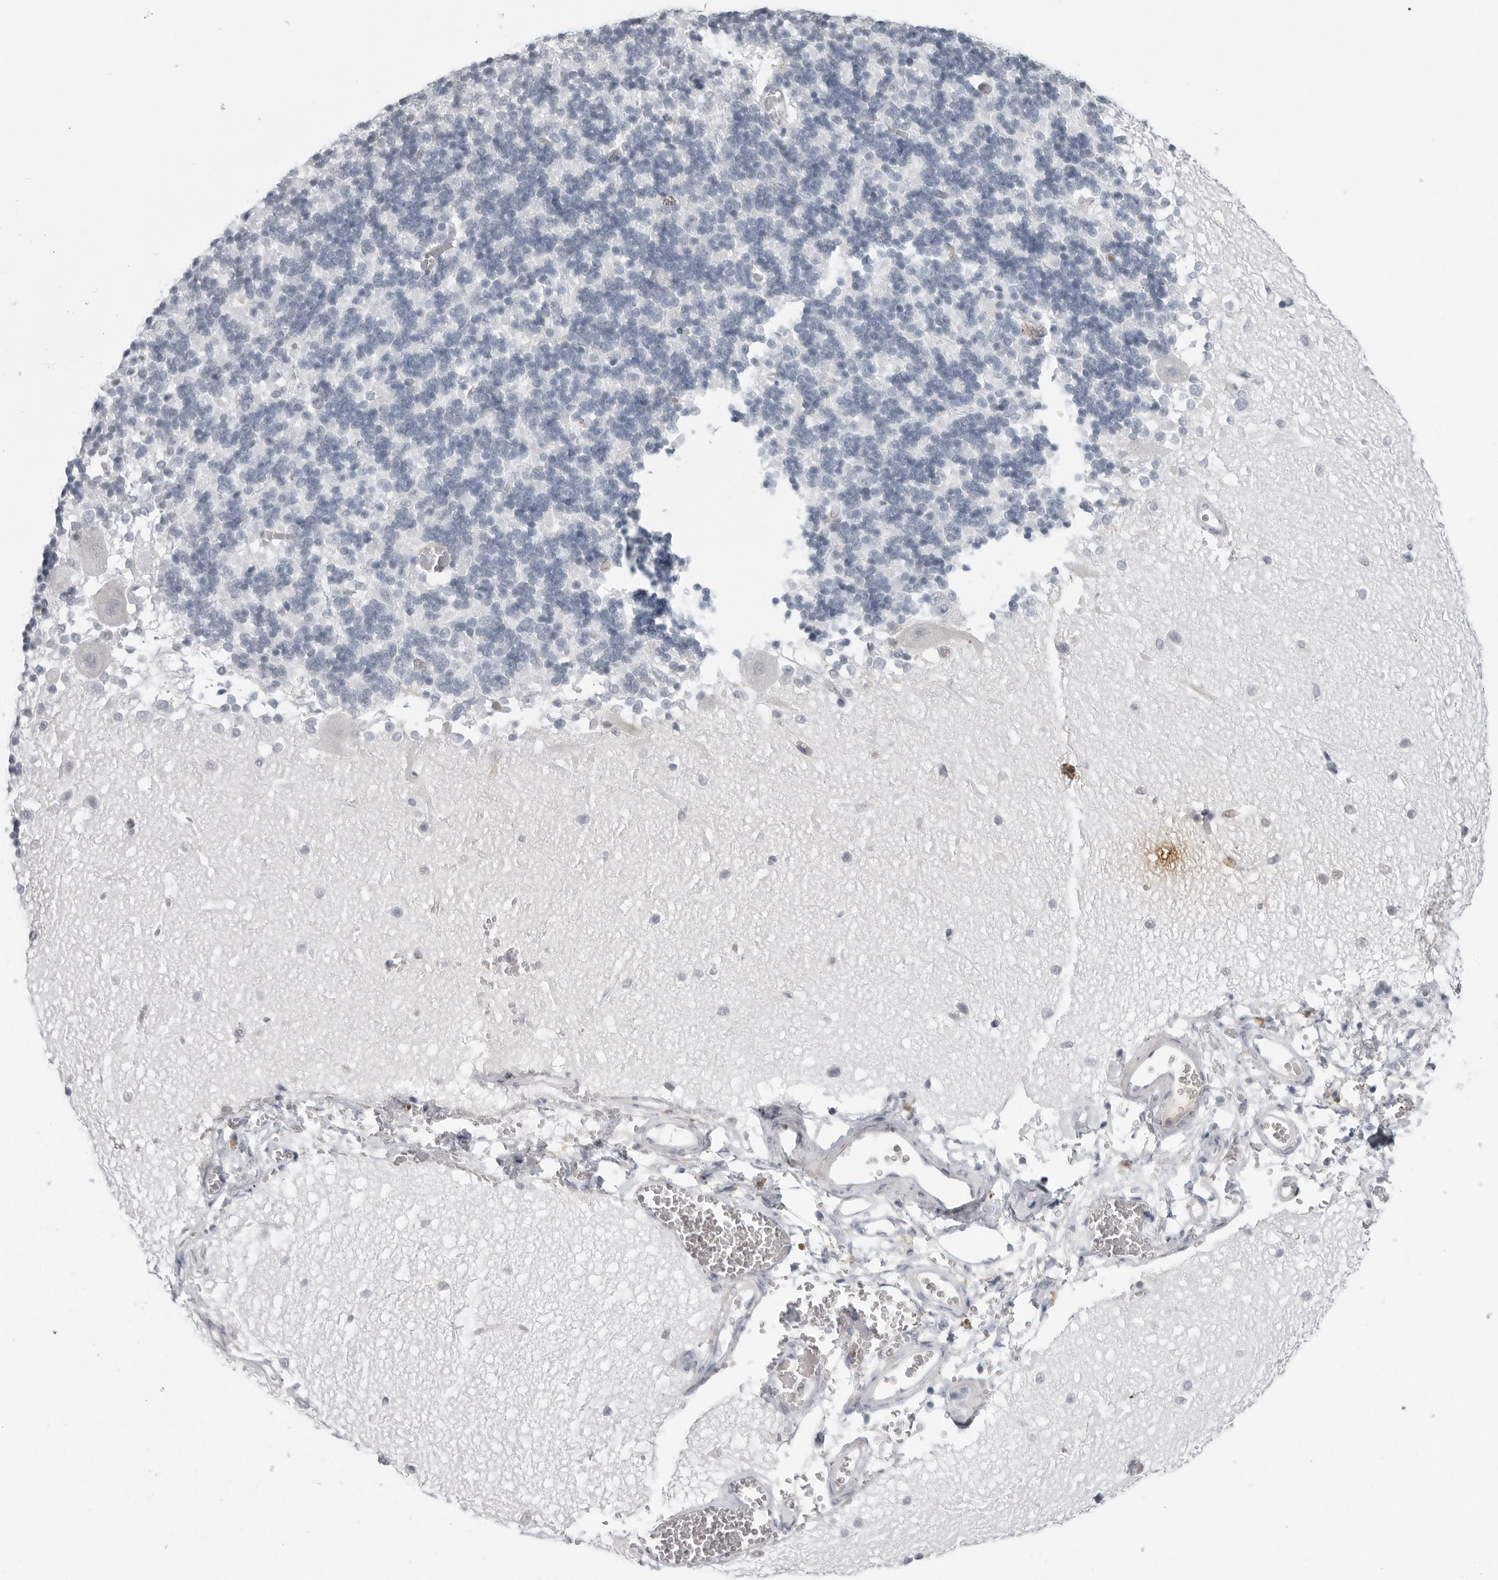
{"staining": {"intensity": "negative", "quantity": "none", "location": "none"}, "tissue": "cerebellum", "cell_type": "Cells in granular layer", "image_type": "normal", "snomed": [{"axis": "morphology", "description": "Normal tissue, NOS"}, {"axis": "topography", "description": "Cerebellum"}], "caption": "This histopathology image is of benign cerebellum stained with immunohistochemistry to label a protein in brown with the nuclei are counter-stained blue. There is no staining in cells in granular layer.", "gene": "SERPINF2", "patient": {"sex": "male", "age": 37}}